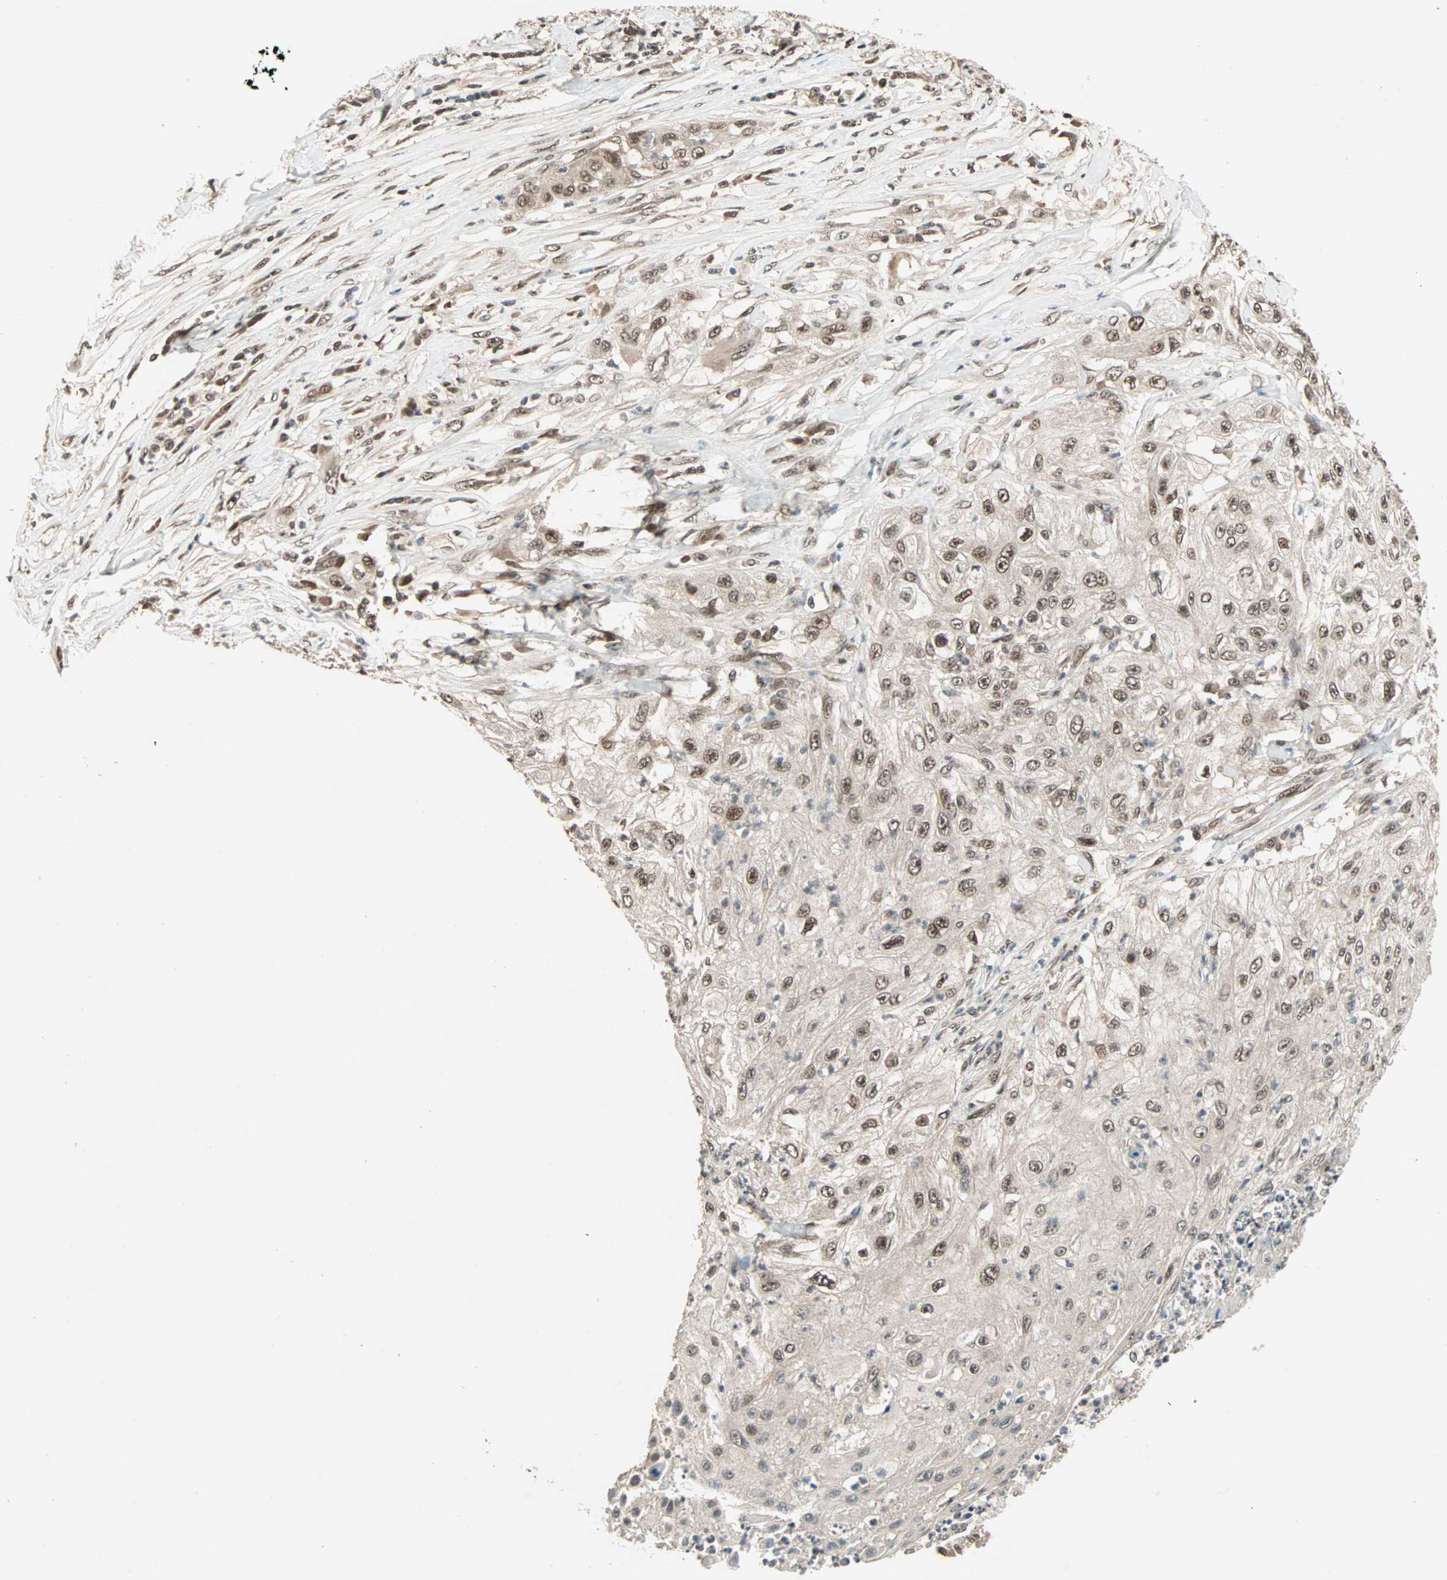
{"staining": {"intensity": "moderate", "quantity": "<25%", "location": "nuclear"}, "tissue": "lung cancer", "cell_type": "Tumor cells", "image_type": "cancer", "snomed": [{"axis": "morphology", "description": "Inflammation, NOS"}, {"axis": "morphology", "description": "Squamous cell carcinoma, NOS"}, {"axis": "topography", "description": "Lymph node"}, {"axis": "topography", "description": "Soft tissue"}, {"axis": "topography", "description": "Lung"}], "caption": "Lung cancer (squamous cell carcinoma) was stained to show a protein in brown. There is low levels of moderate nuclear positivity in about <25% of tumor cells. (IHC, brightfield microscopy, high magnification).", "gene": "ZNF701", "patient": {"sex": "male", "age": 66}}